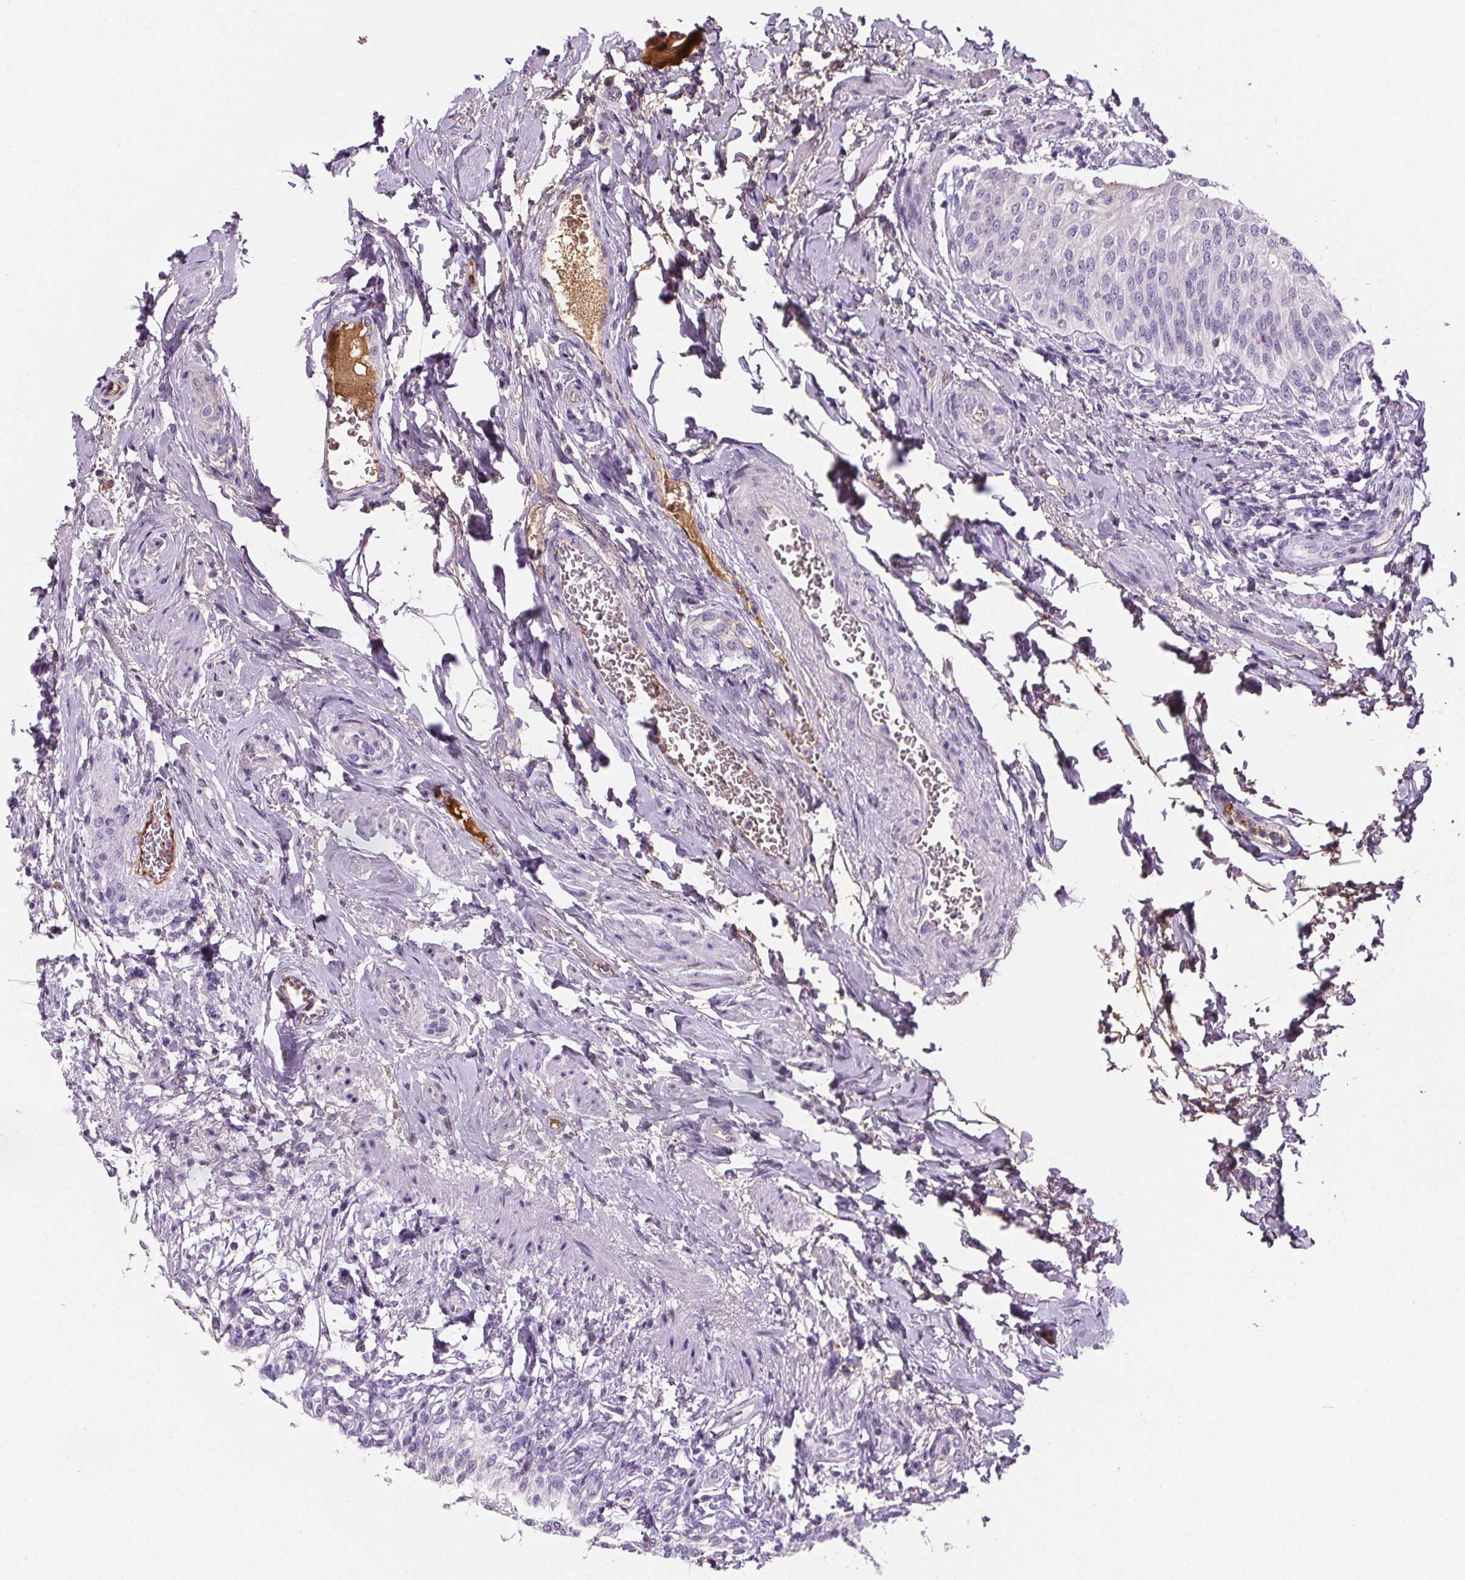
{"staining": {"intensity": "negative", "quantity": "none", "location": "none"}, "tissue": "urinary bladder", "cell_type": "Urothelial cells", "image_type": "normal", "snomed": [{"axis": "morphology", "description": "Normal tissue, NOS"}, {"axis": "topography", "description": "Urinary bladder"}, {"axis": "topography", "description": "Peripheral nerve tissue"}], "caption": "Photomicrograph shows no significant protein positivity in urothelial cells of normal urinary bladder.", "gene": "CD5L", "patient": {"sex": "female", "age": 60}}